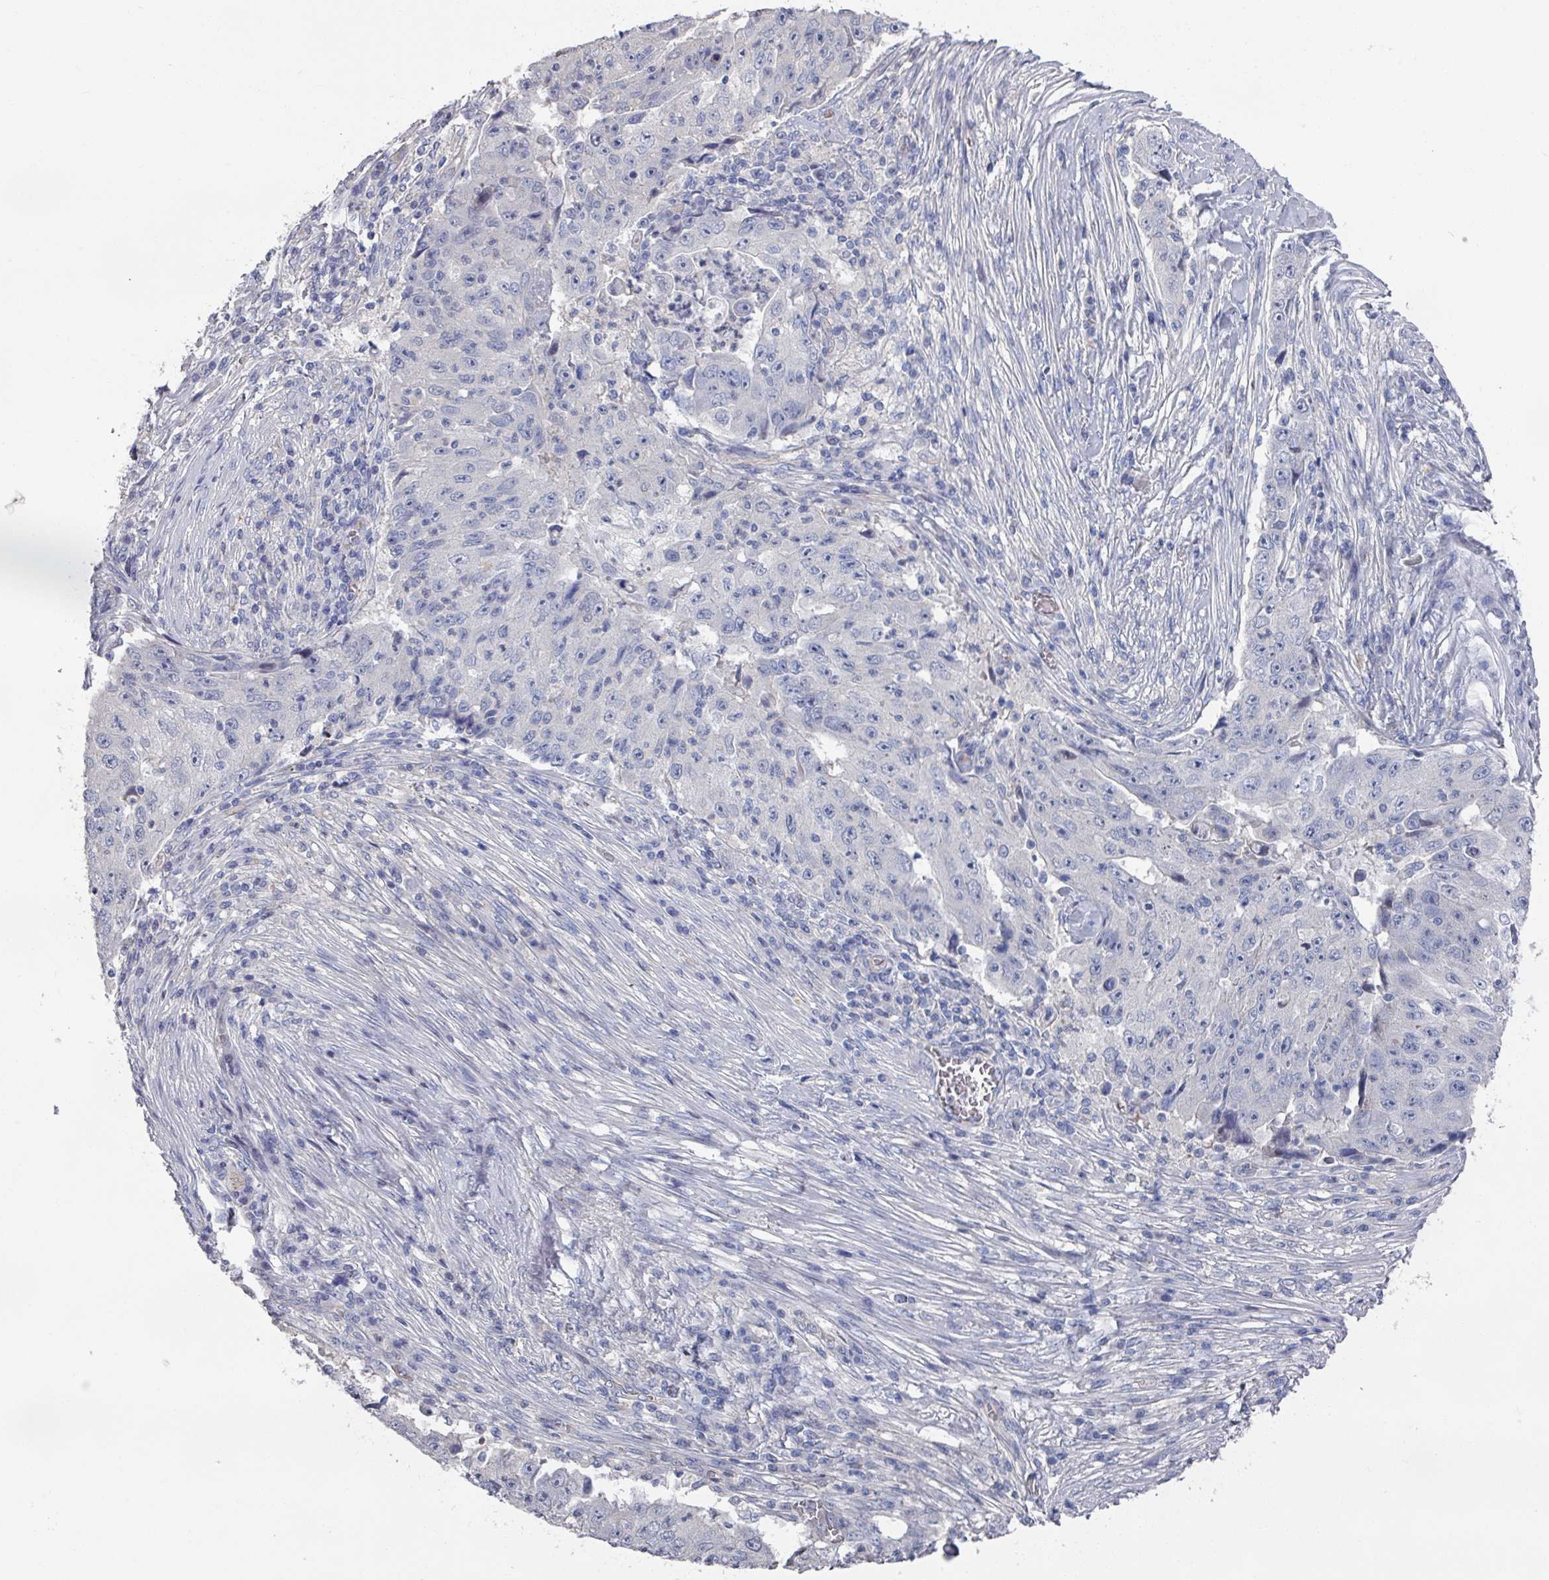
{"staining": {"intensity": "negative", "quantity": "none", "location": "none"}, "tissue": "lung cancer", "cell_type": "Tumor cells", "image_type": "cancer", "snomed": [{"axis": "morphology", "description": "Squamous cell carcinoma, NOS"}, {"axis": "topography", "description": "Lung"}], "caption": "Protein analysis of squamous cell carcinoma (lung) demonstrates no significant positivity in tumor cells.", "gene": "EFL1", "patient": {"sex": "male", "age": 64}}